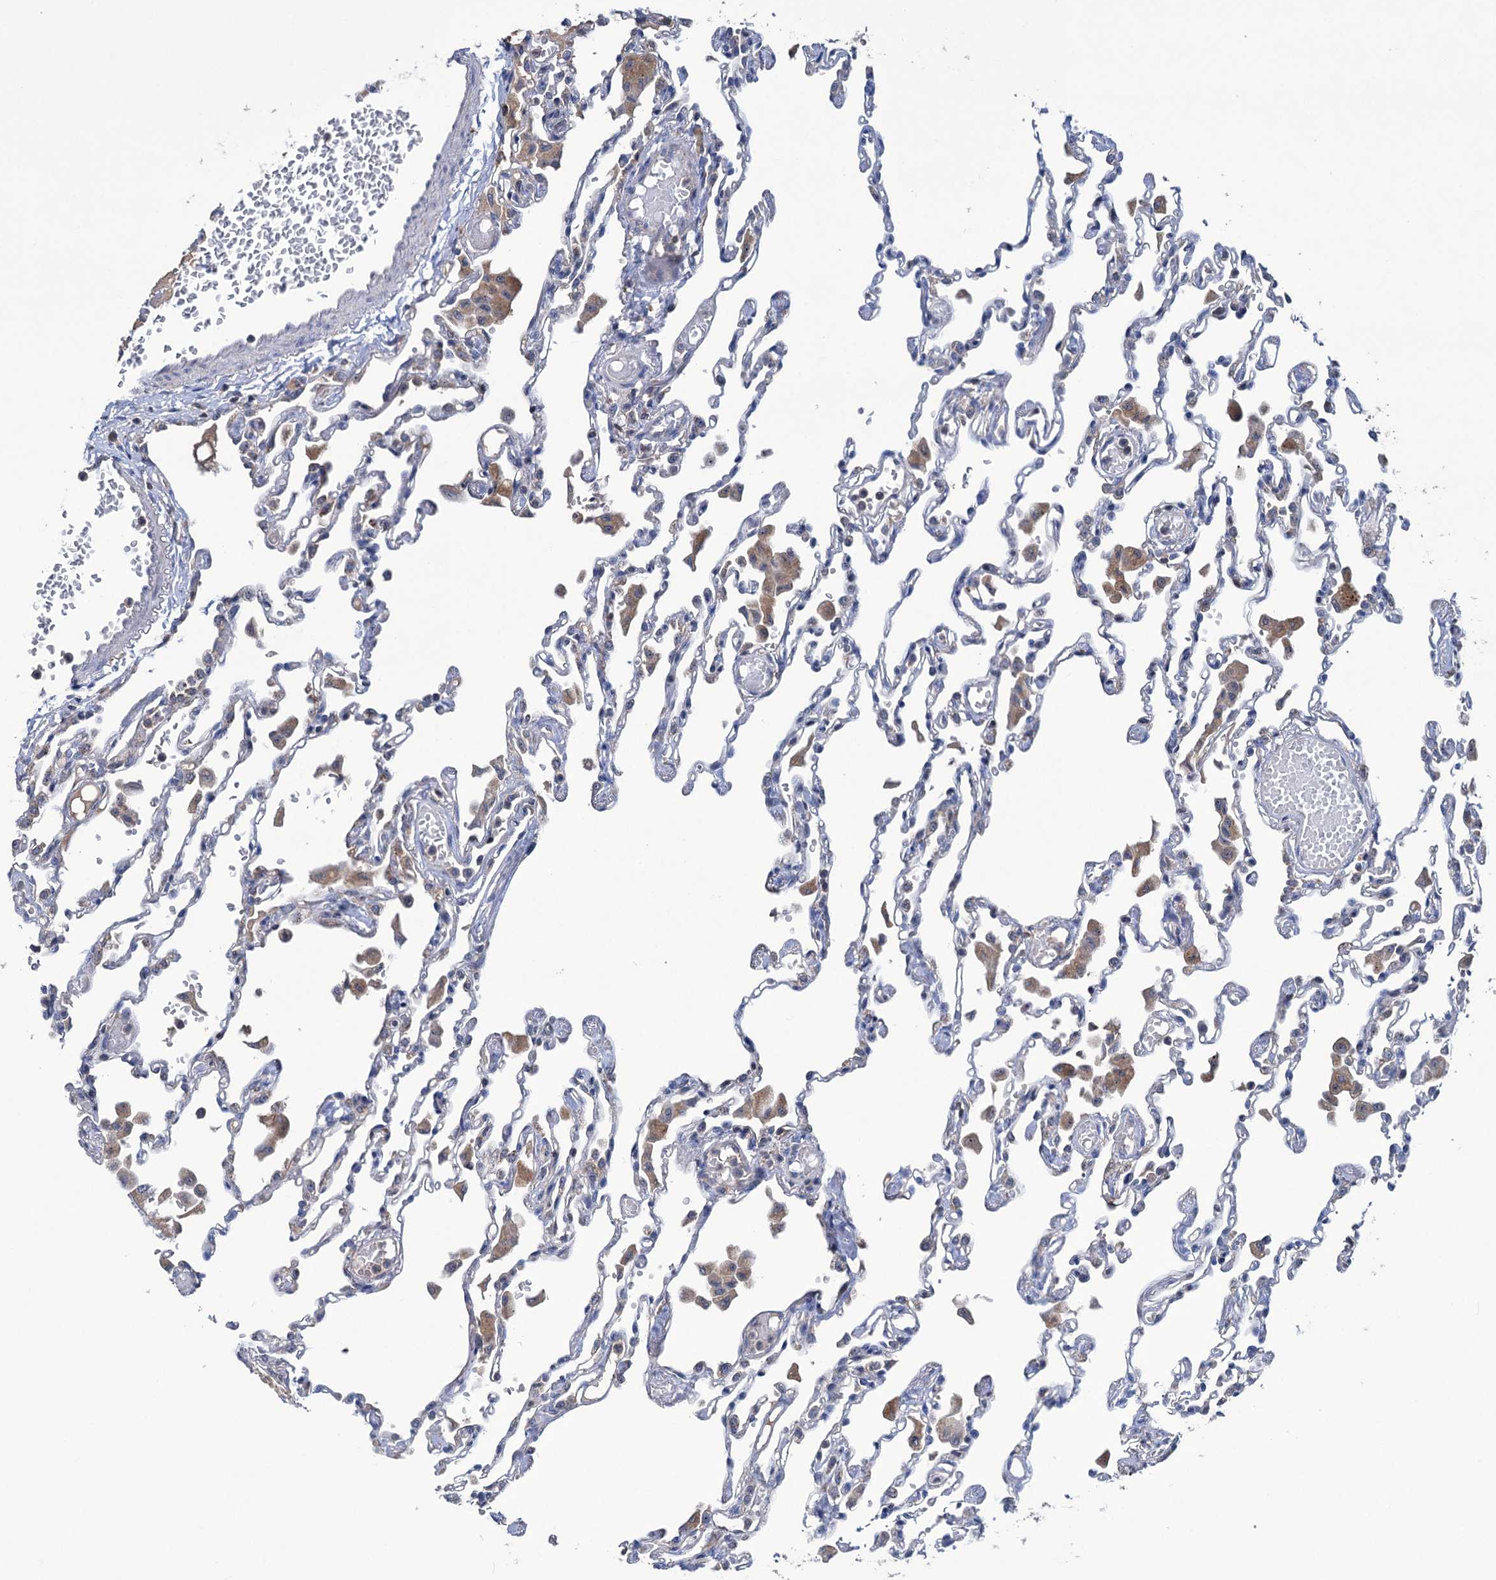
{"staining": {"intensity": "moderate", "quantity": "<25%", "location": "cytoplasmic/membranous"}, "tissue": "lung", "cell_type": "Alveolar cells", "image_type": "normal", "snomed": [{"axis": "morphology", "description": "Normal tissue, NOS"}, {"axis": "topography", "description": "Bronchus"}, {"axis": "topography", "description": "Lung"}], "caption": "An immunohistochemistry image of benign tissue is shown. Protein staining in brown shows moderate cytoplasmic/membranous positivity in lung within alveolar cells. Ihc stains the protein of interest in brown and the nuclei are stained blue.", "gene": "HTR3B", "patient": {"sex": "female", "age": 49}}